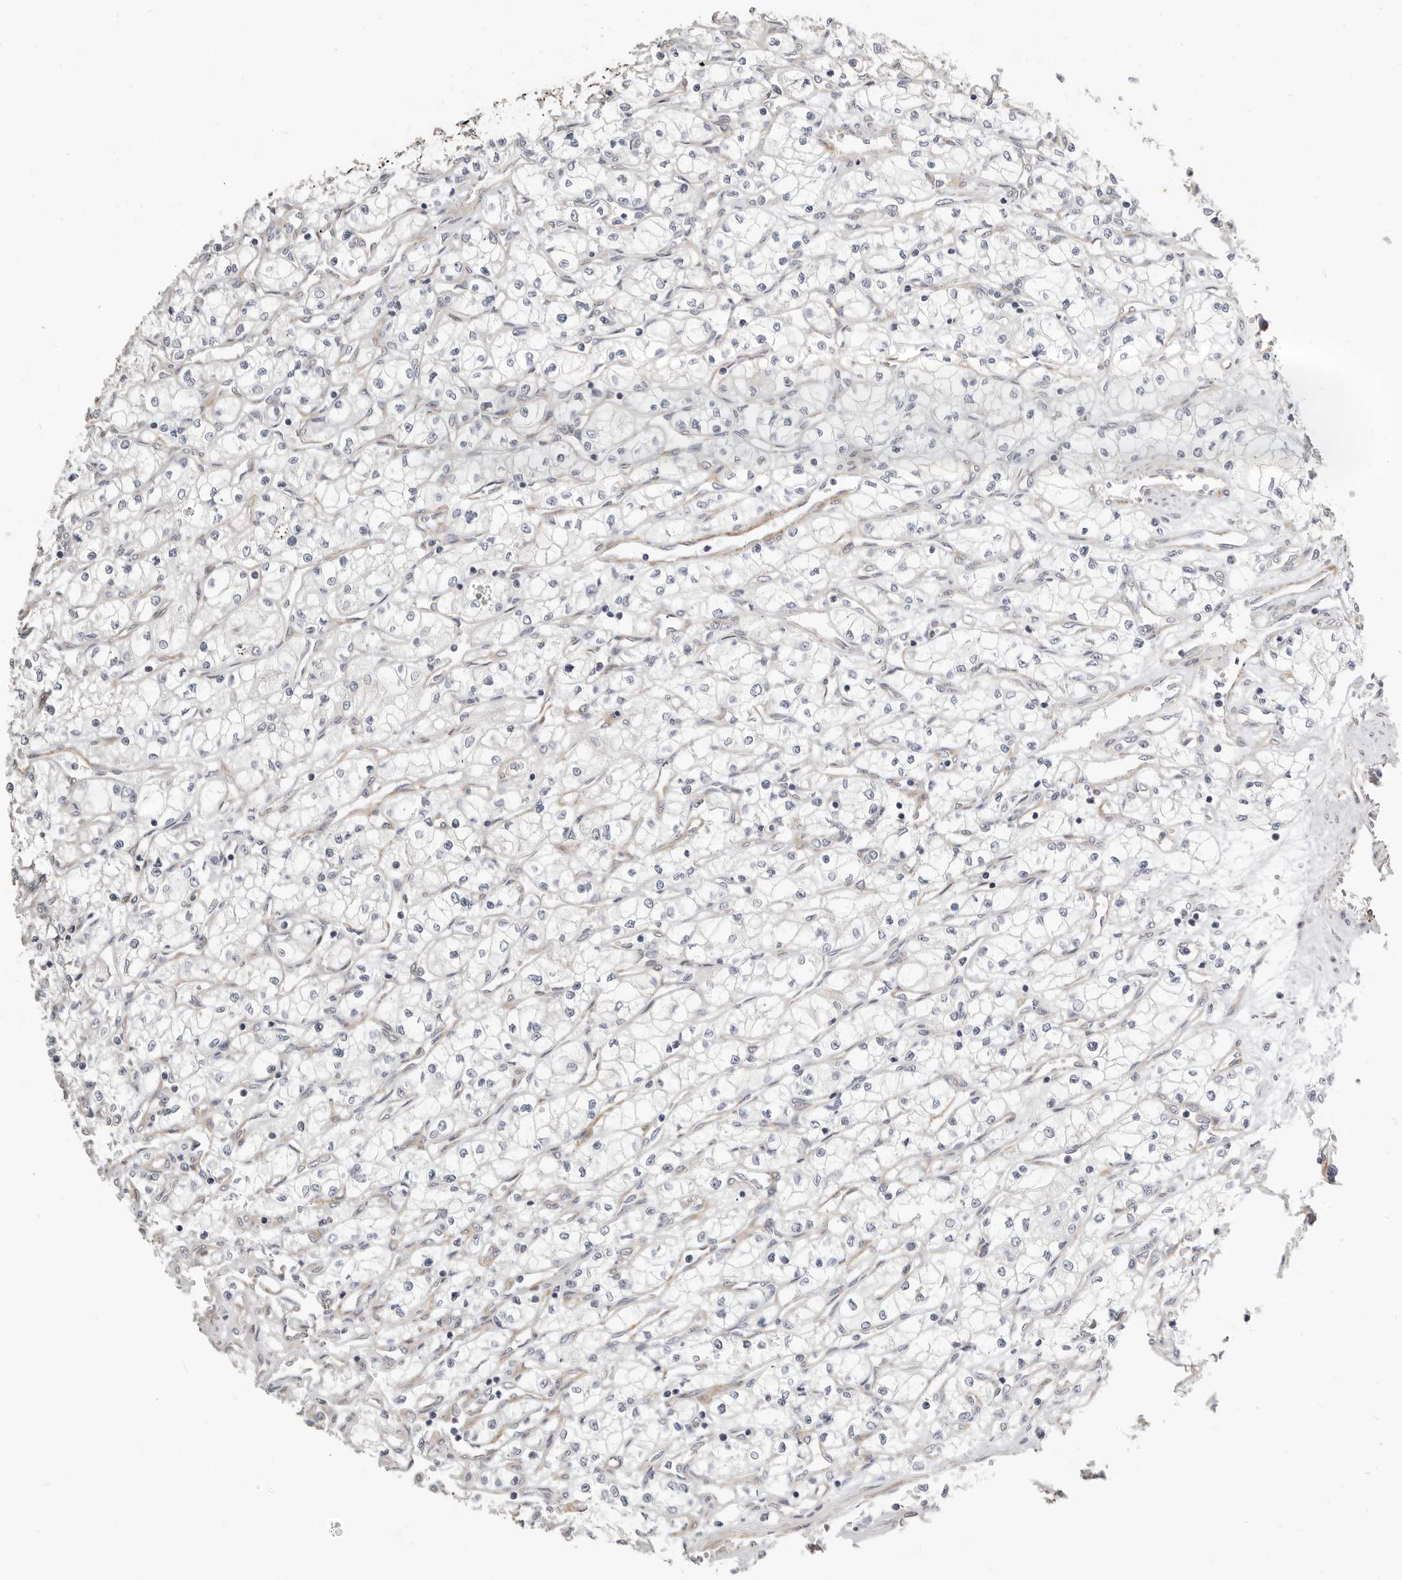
{"staining": {"intensity": "negative", "quantity": "none", "location": "none"}, "tissue": "renal cancer", "cell_type": "Tumor cells", "image_type": "cancer", "snomed": [{"axis": "morphology", "description": "Adenocarcinoma, NOS"}, {"axis": "topography", "description": "Kidney"}], "caption": "An immunohistochemistry (IHC) micrograph of renal cancer is shown. There is no staining in tumor cells of renal cancer.", "gene": "RABAC1", "patient": {"sex": "male", "age": 59}}